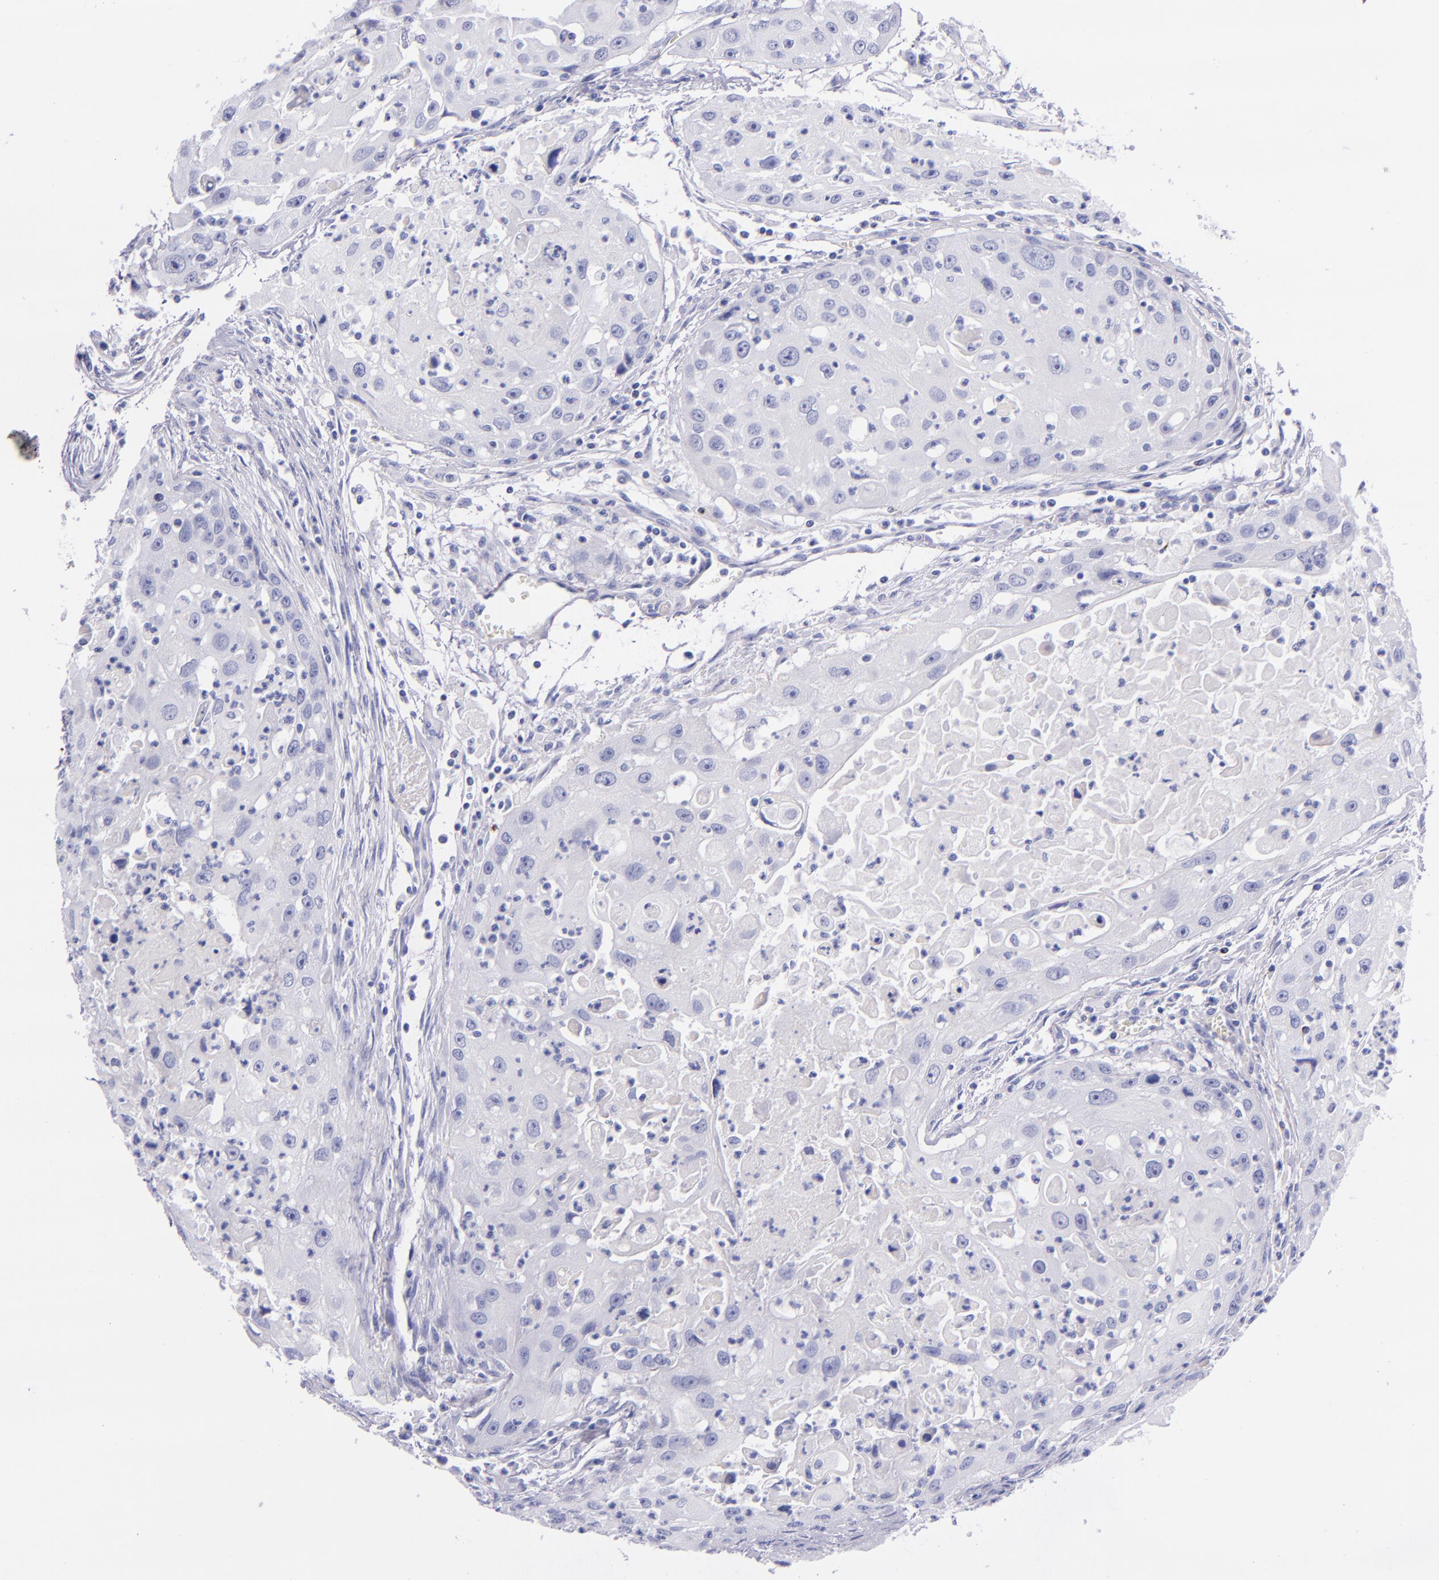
{"staining": {"intensity": "negative", "quantity": "none", "location": "none"}, "tissue": "head and neck cancer", "cell_type": "Tumor cells", "image_type": "cancer", "snomed": [{"axis": "morphology", "description": "Squamous cell carcinoma, NOS"}, {"axis": "topography", "description": "Head-Neck"}], "caption": "A histopathology image of head and neck cancer stained for a protein exhibits no brown staining in tumor cells.", "gene": "LAG3", "patient": {"sex": "male", "age": 64}}